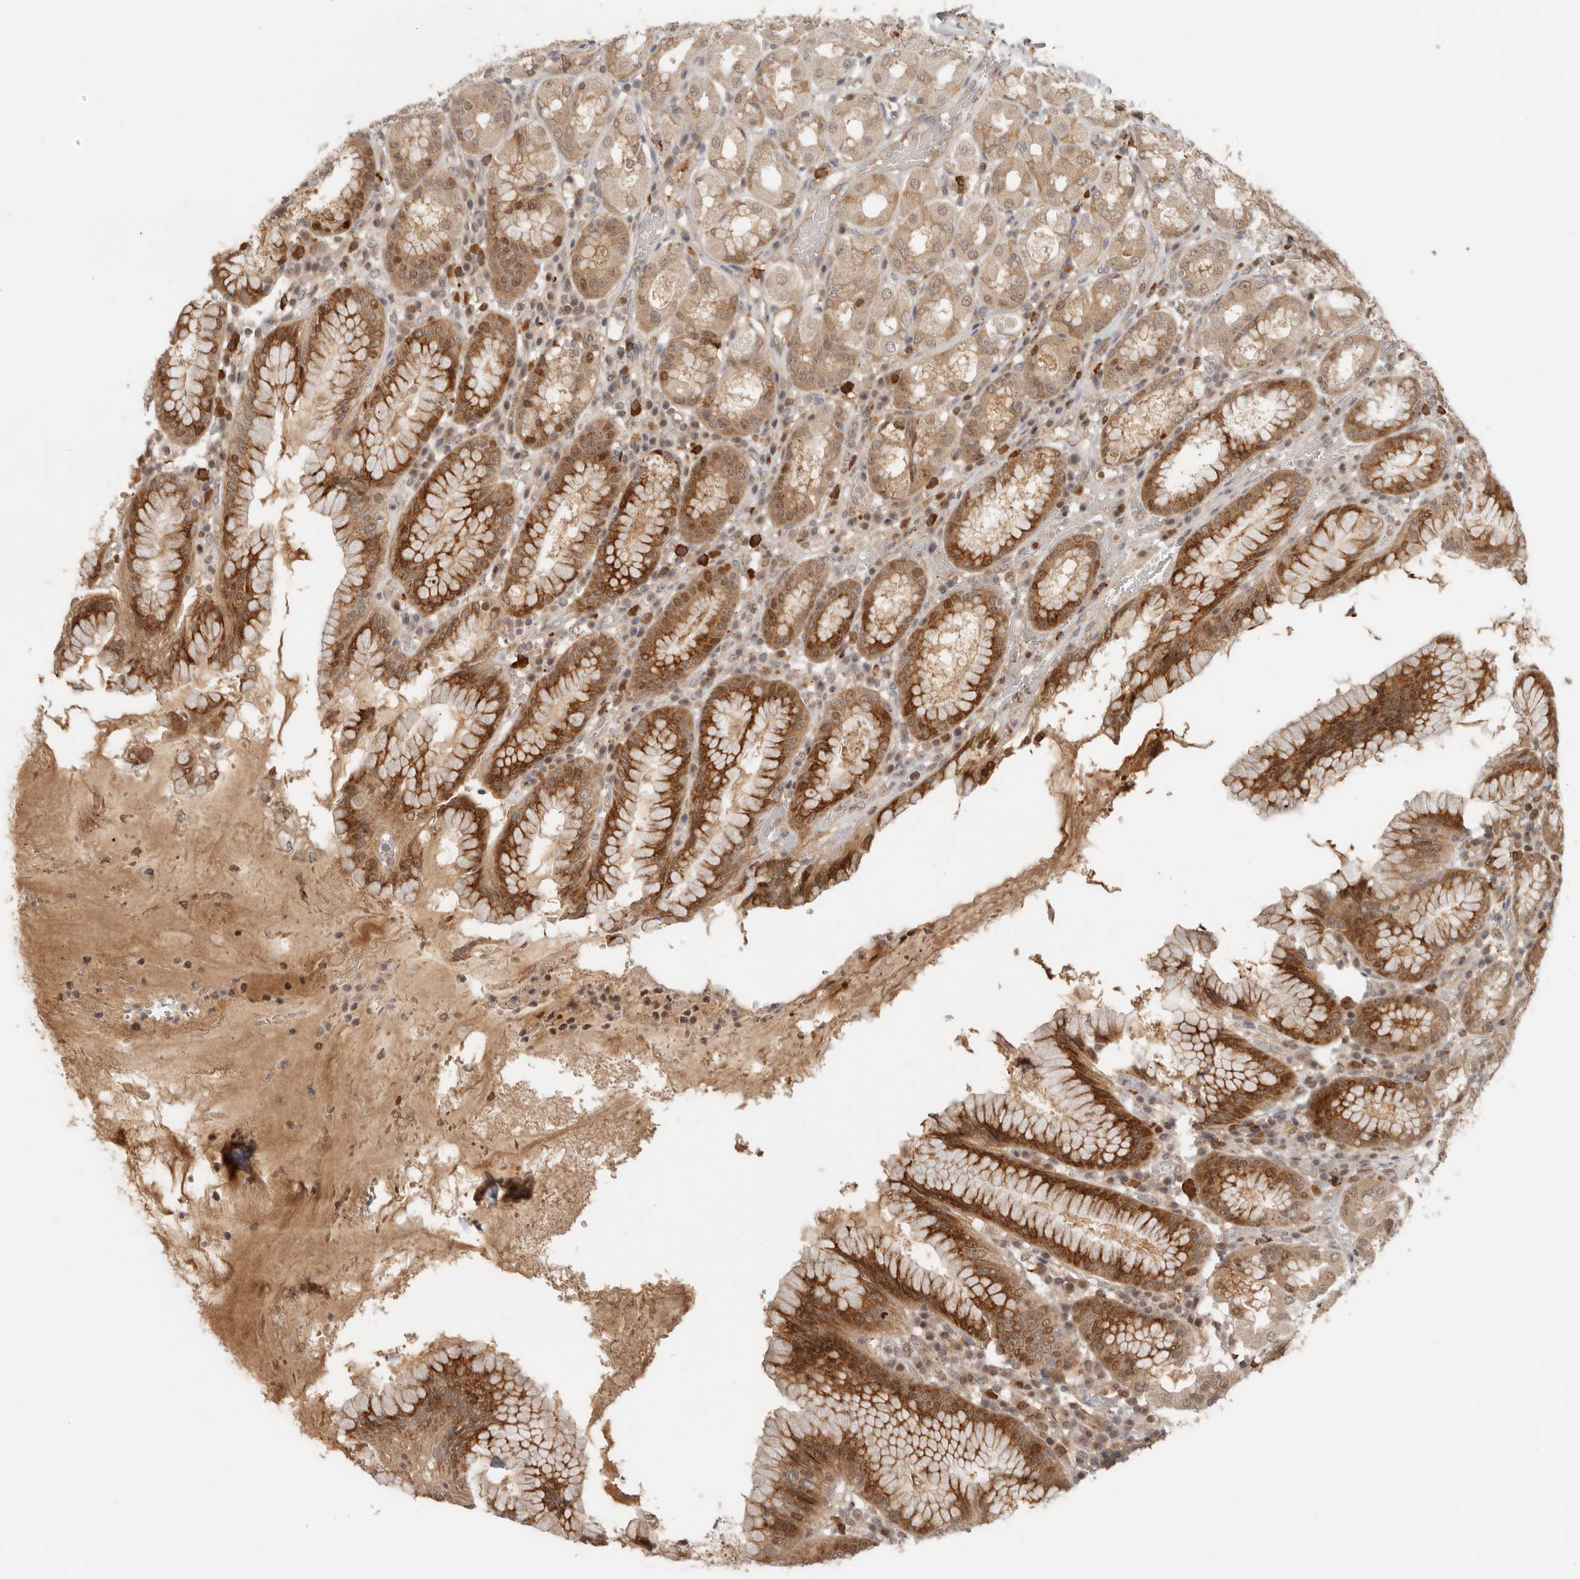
{"staining": {"intensity": "strong", "quantity": "25%-75%", "location": "cytoplasmic/membranous,nuclear"}, "tissue": "stomach", "cell_type": "Glandular cells", "image_type": "normal", "snomed": [{"axis": "morphology", "description": "Normal tissue, NOS"}, {"axis": "topography", "description": "Stomach"}, {"axis": "topography", "description": "Stomach, lower"}], "caption": "Protein expression analysis of benign stomach shows strong cytoplasmic/membranous,nuclear staining in about 25%-75% of glandular cells.", "gene": "PSMA5", "patient": {"sex": "female", "age": 56}}